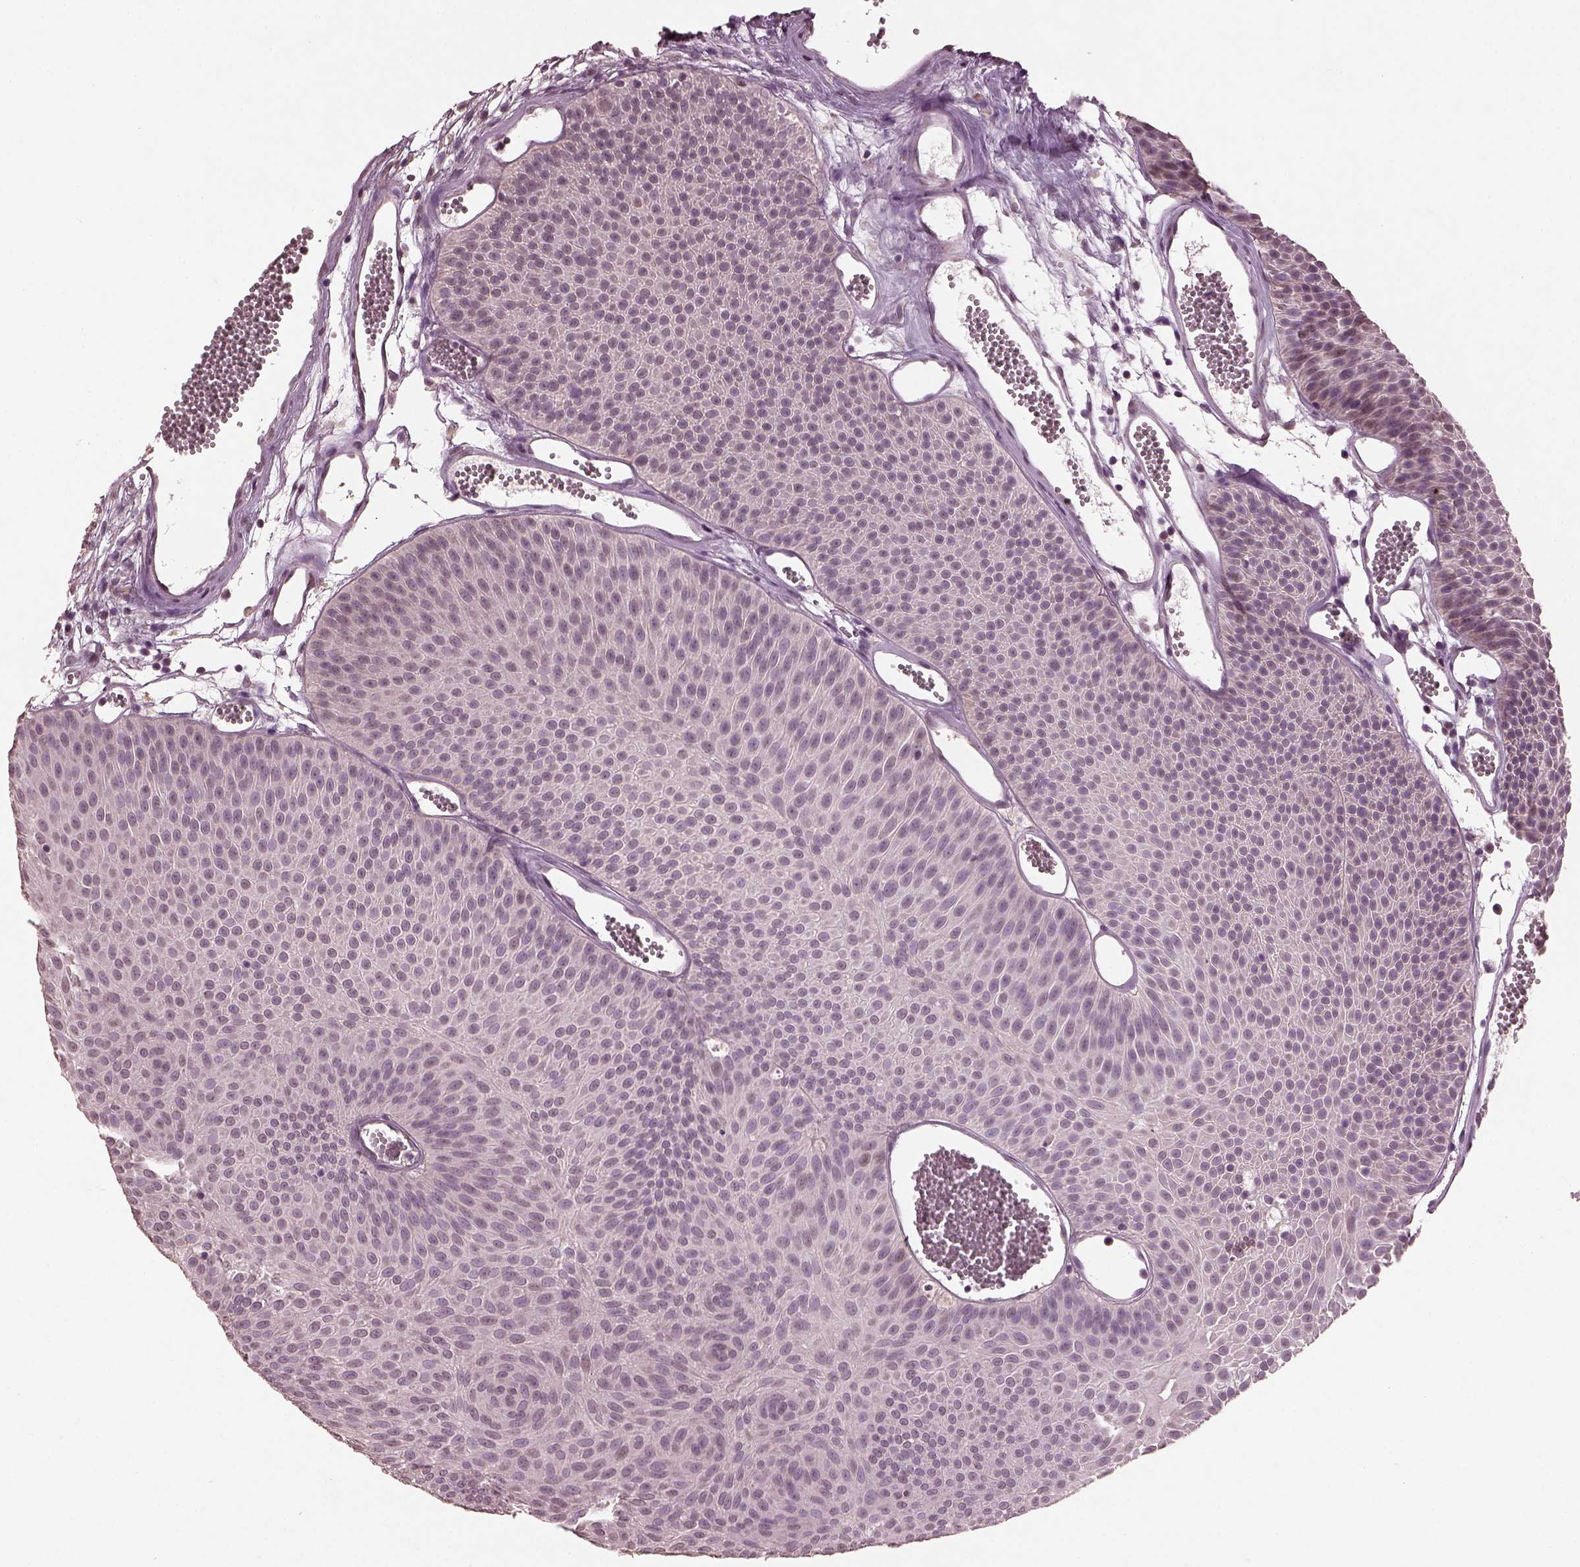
{"staining": {"intensity": "negative", "quantity": "none", "location": "none"}, "tissue": "urothelial cancer", "cell_type": "Tumor cells", "image_type": "cancer", "snomed": [{"axis": "morphology", "description": "Urothelial carcinoma, Low grade"}, {"axis": "topography", "description": "Urinary bladder"}], "caption": "The photomicrograph exhibits no staining of tumor cells in urothelial cancer. Nuclei are stained in blue.", "gene": "IL18RAP", "patient": {"sex": "male", "age": 52}}